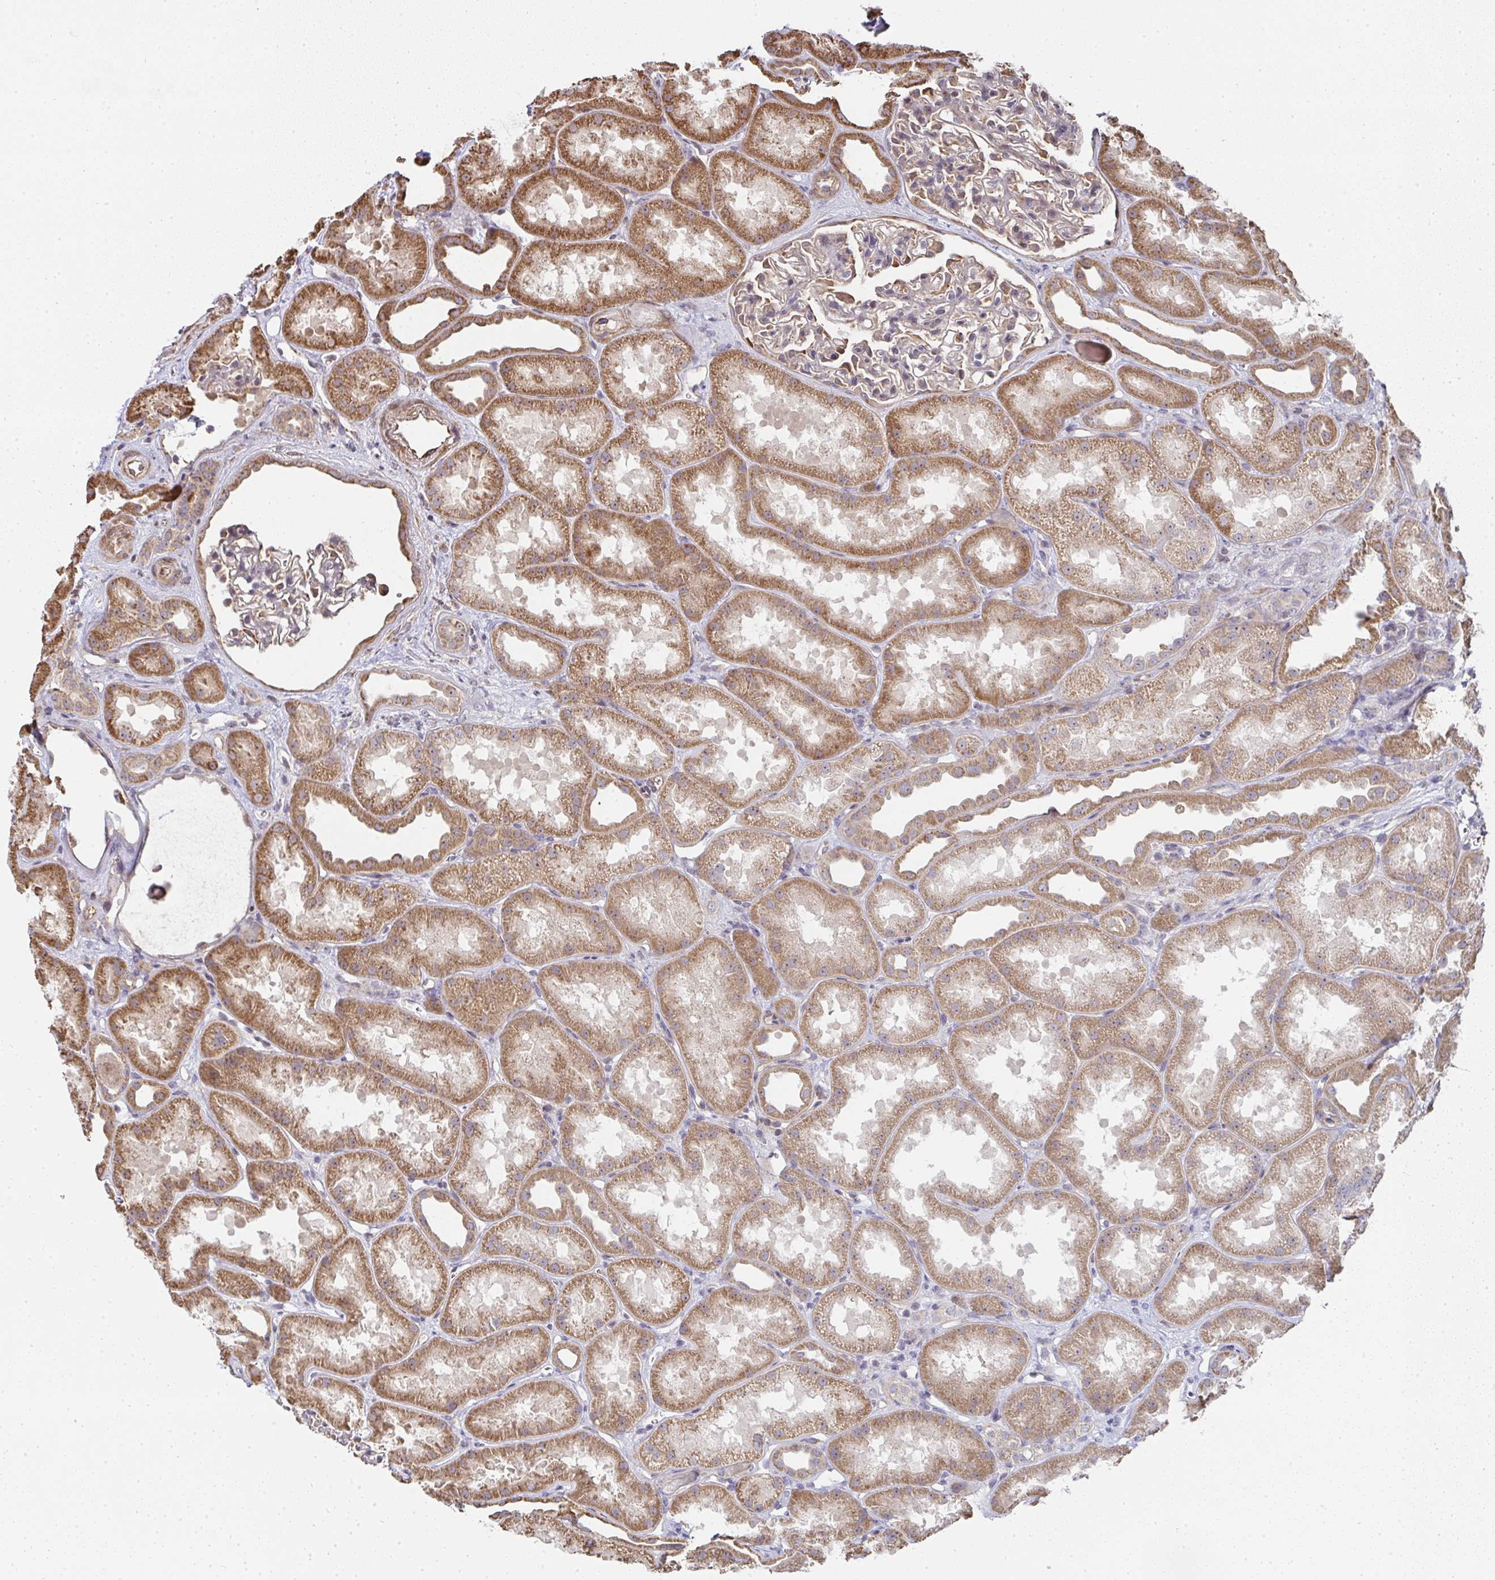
{"staining": {"intensity": "moderate", "quantity": "<25%", "location": "cytoplasmic/membranous"}, "tissue": "kidney", "cell_type": "Cells in glomeruli", "image_type": "normal", "snomed": [{"axis": "morphology", "description": "Normal tissue, NOS"}, {"axis": "topography", "description": "Kidney"}], "caption": "Immunohistochemical staining of benign human kidney reveals <25% levels of moderate cytoplasmic/membranous protein staining in about <25% of cells in glomeruli.", "gene": "AGTPBP1", "patient": {"sex": "male", "age": 61}}